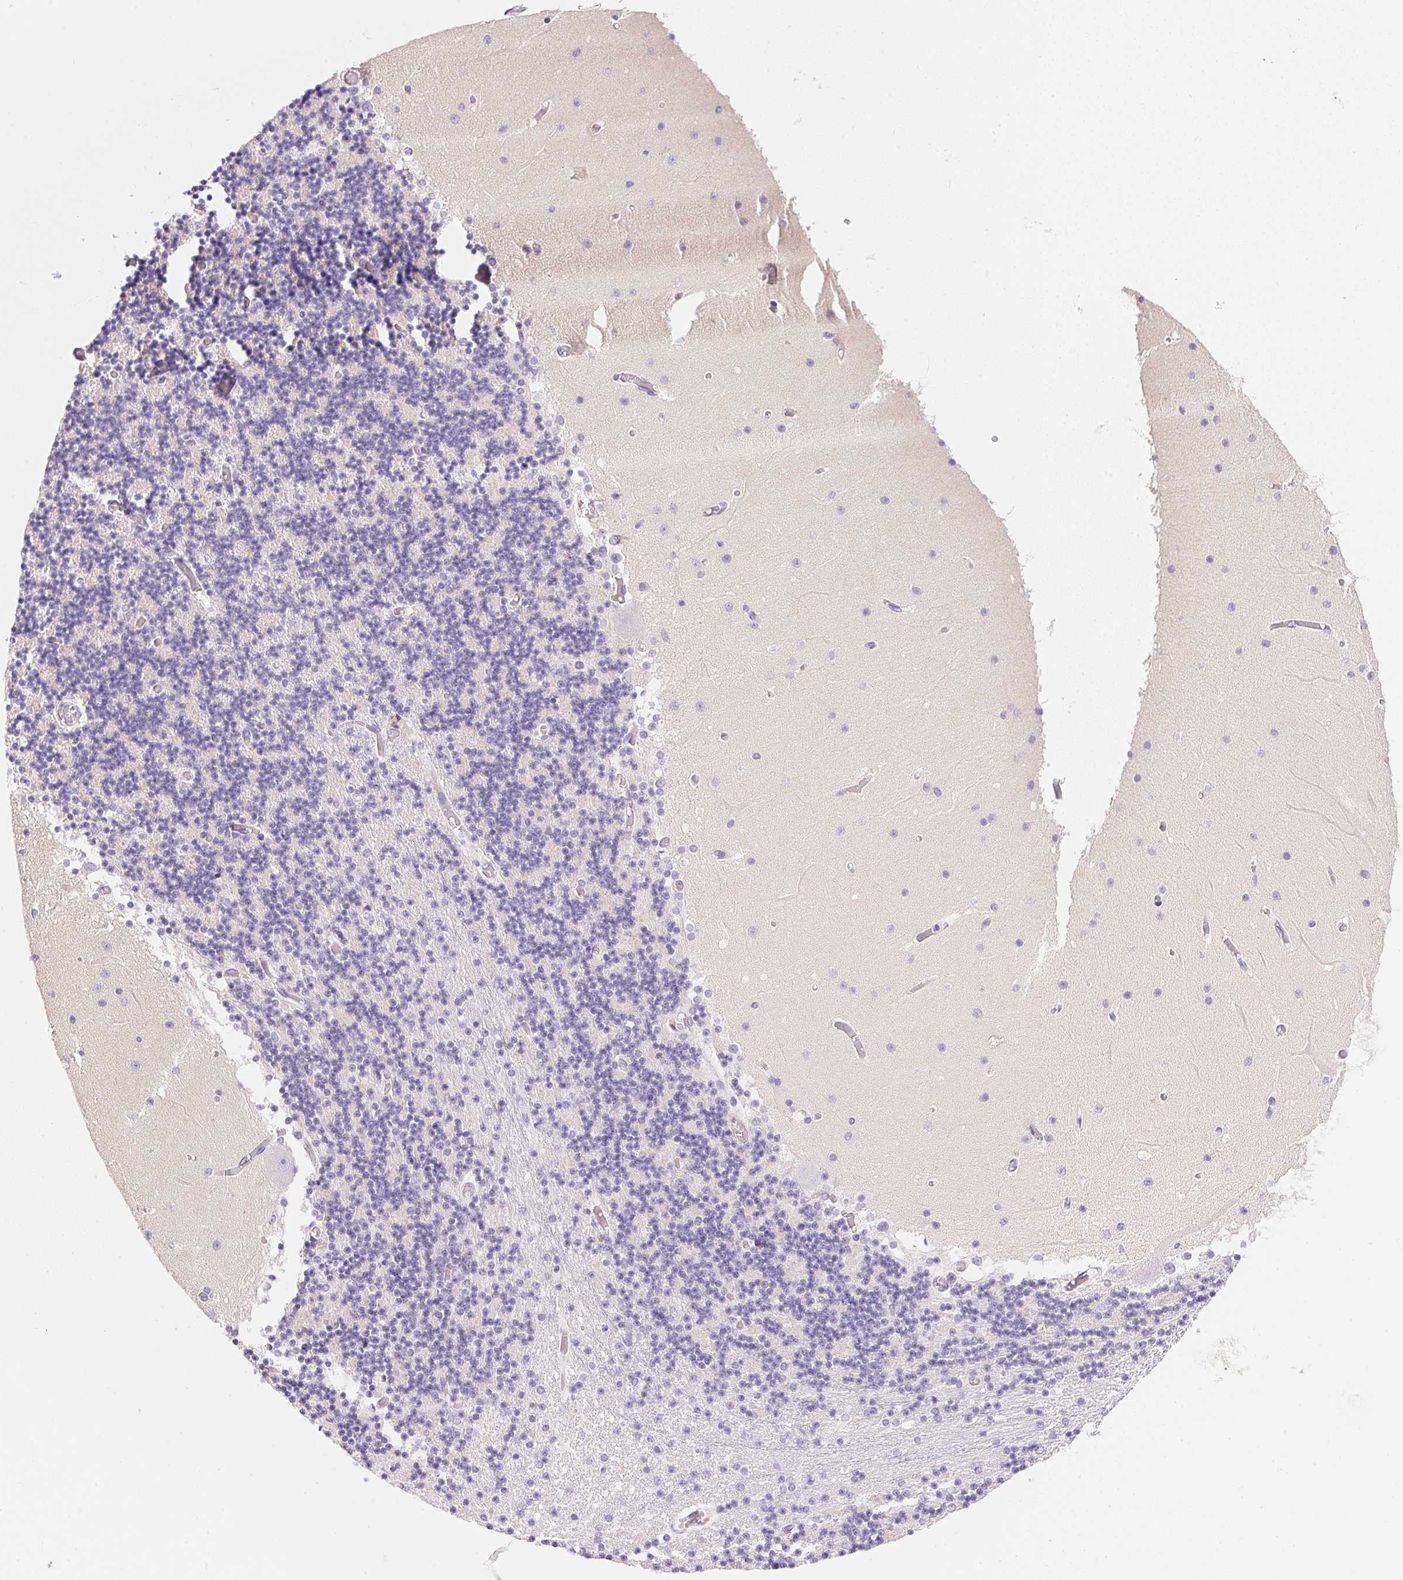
{"staining": {"intensity": "negative", "quantity": "none", "location": "none"}, "tissue": "cerebellum", "cell_type": "Cells in granular layer", "image_type": "normal", "snomed": [{"axis": "morphology", "description": "Normal tissue, NOS"}, {"axis": "topography", "description": "Cerebellum"}], "caption": "This is a histopathology image of IHC staining of normal cerebellum, which shows no expression in cells in granular layer.", "gene": "ATP6V0A4", "patient": {"sex": "female", "age": 28}}